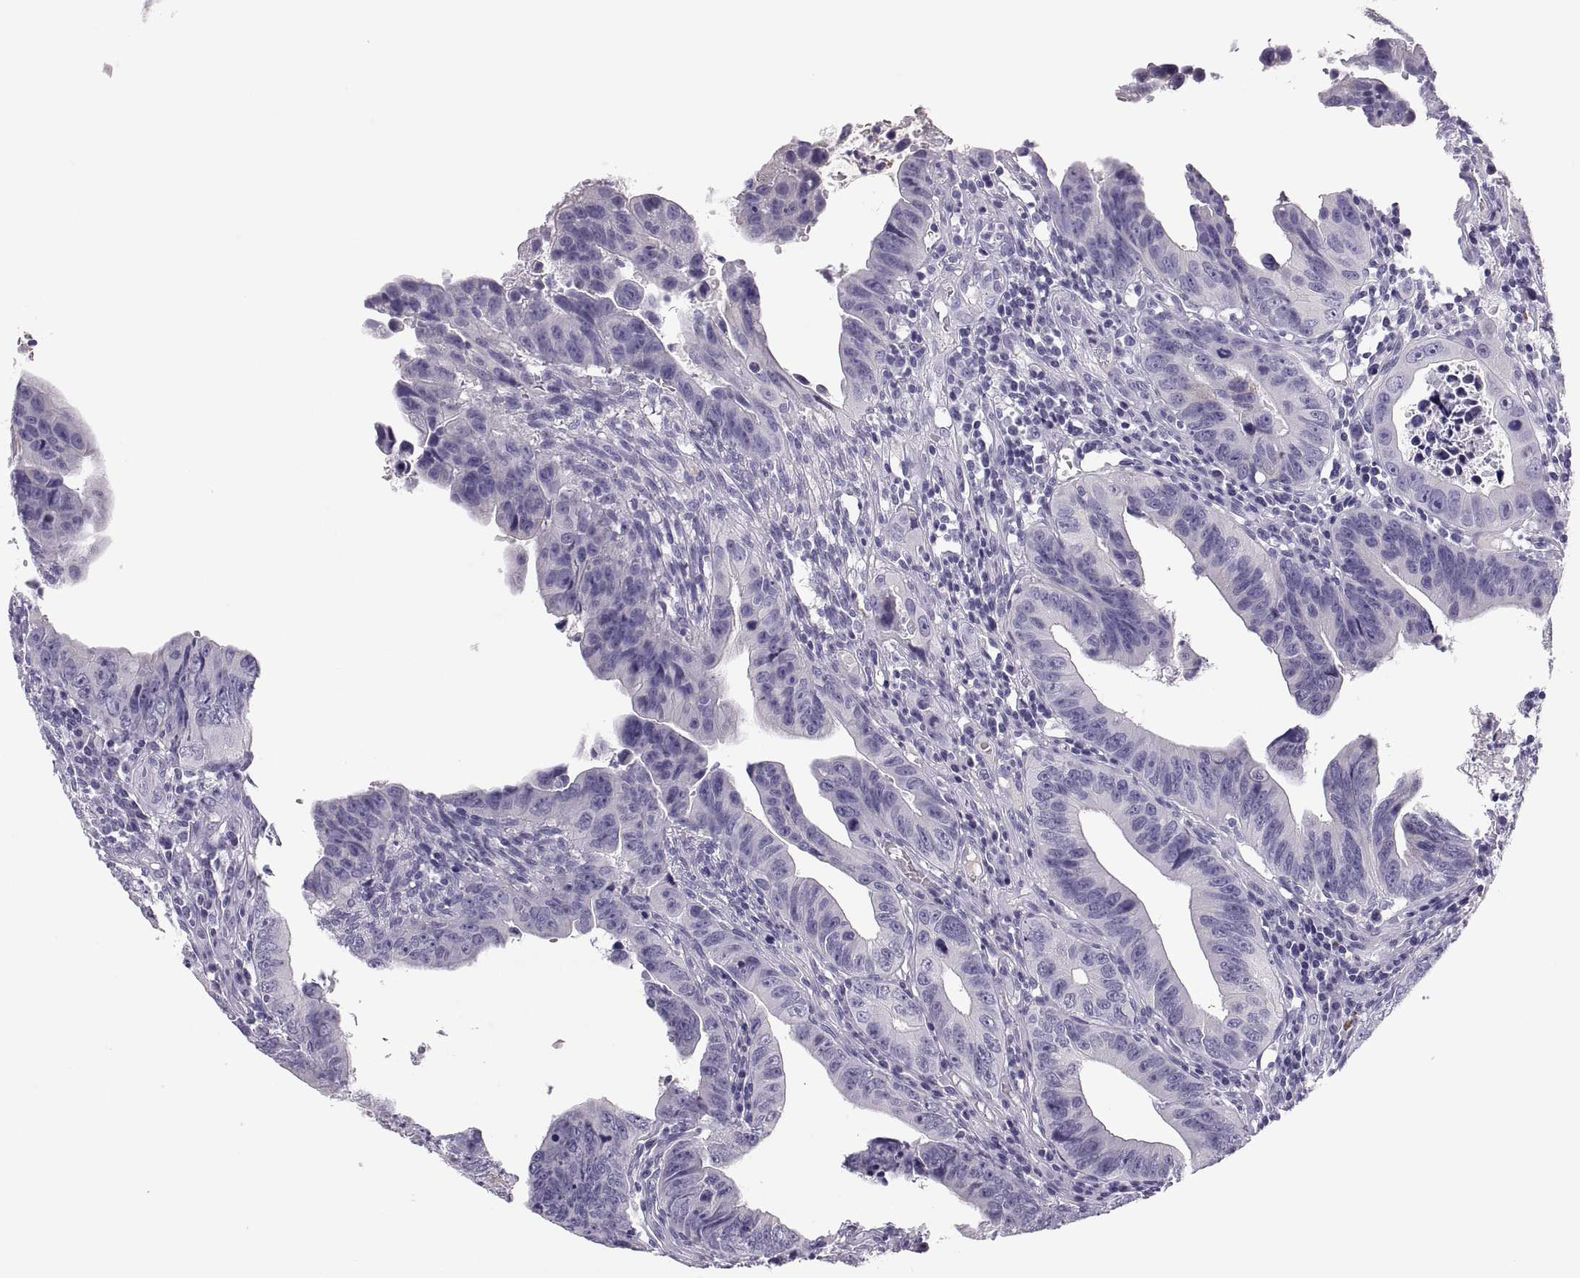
{"staining": {"intensity": "negative", "quantity": "none", "location": "none"}, "tissue": "colorectal cancer", "cell_type": "Tumor cells", "image_type": "cancer", "snomed": [{"axis": "morphology", "description": "Adenocarcinoma, NOS"}, {"axis": "topography", "description": "Colon"}], "caption": "This is an immunohistochemistry (IHC) micrograph of human colorectal cancer. There is no expression in tumor cells.", "gene": "MAGEB2", "patient": {"sex": "female", "age": 87}}